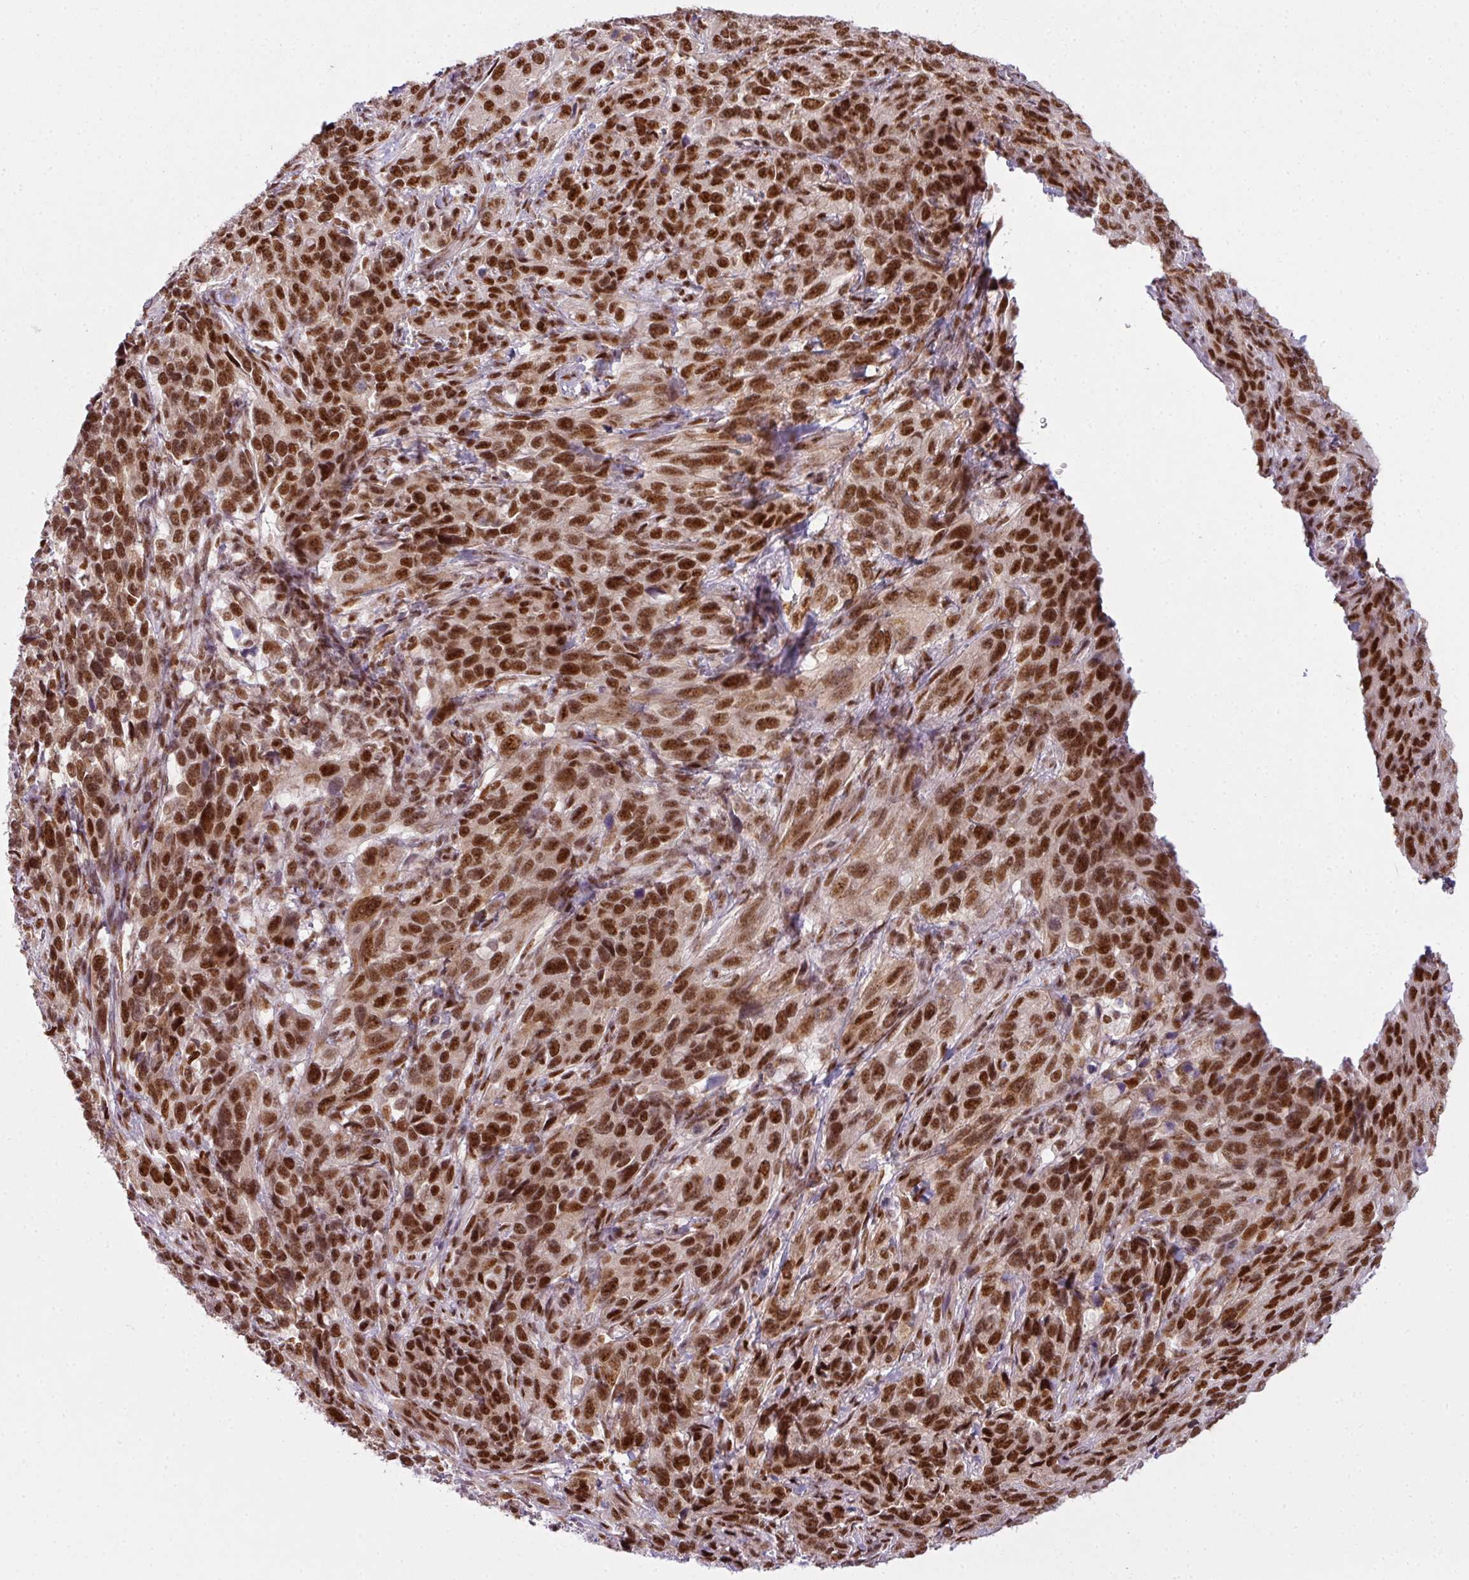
{"staining": {"intensity": "strong", "quantity": ">75%", "location": "nuclear"}, "tissue": "cervical cancer", "cell_type": "Tumor cells", "image_type": "cancer", "snomed": [{"axis": "morphology", "description": "Squamous cell carcinoma, NOS"}, {"axis": "topography", "description": "Cervix"}], "caption": "IHC staining of squamous cell carcinoma (cervical), which shows high levels of strong nuclear positivity in about >75% of tumor cells indicating strong nuclear protein staining. The staining was performed using DAB (brown) for protein detection and nuclei were counterstained in hematoxylin (blue).", "gene": "ARL6IP4", "patient": {"sex": "female", "age": 51}}